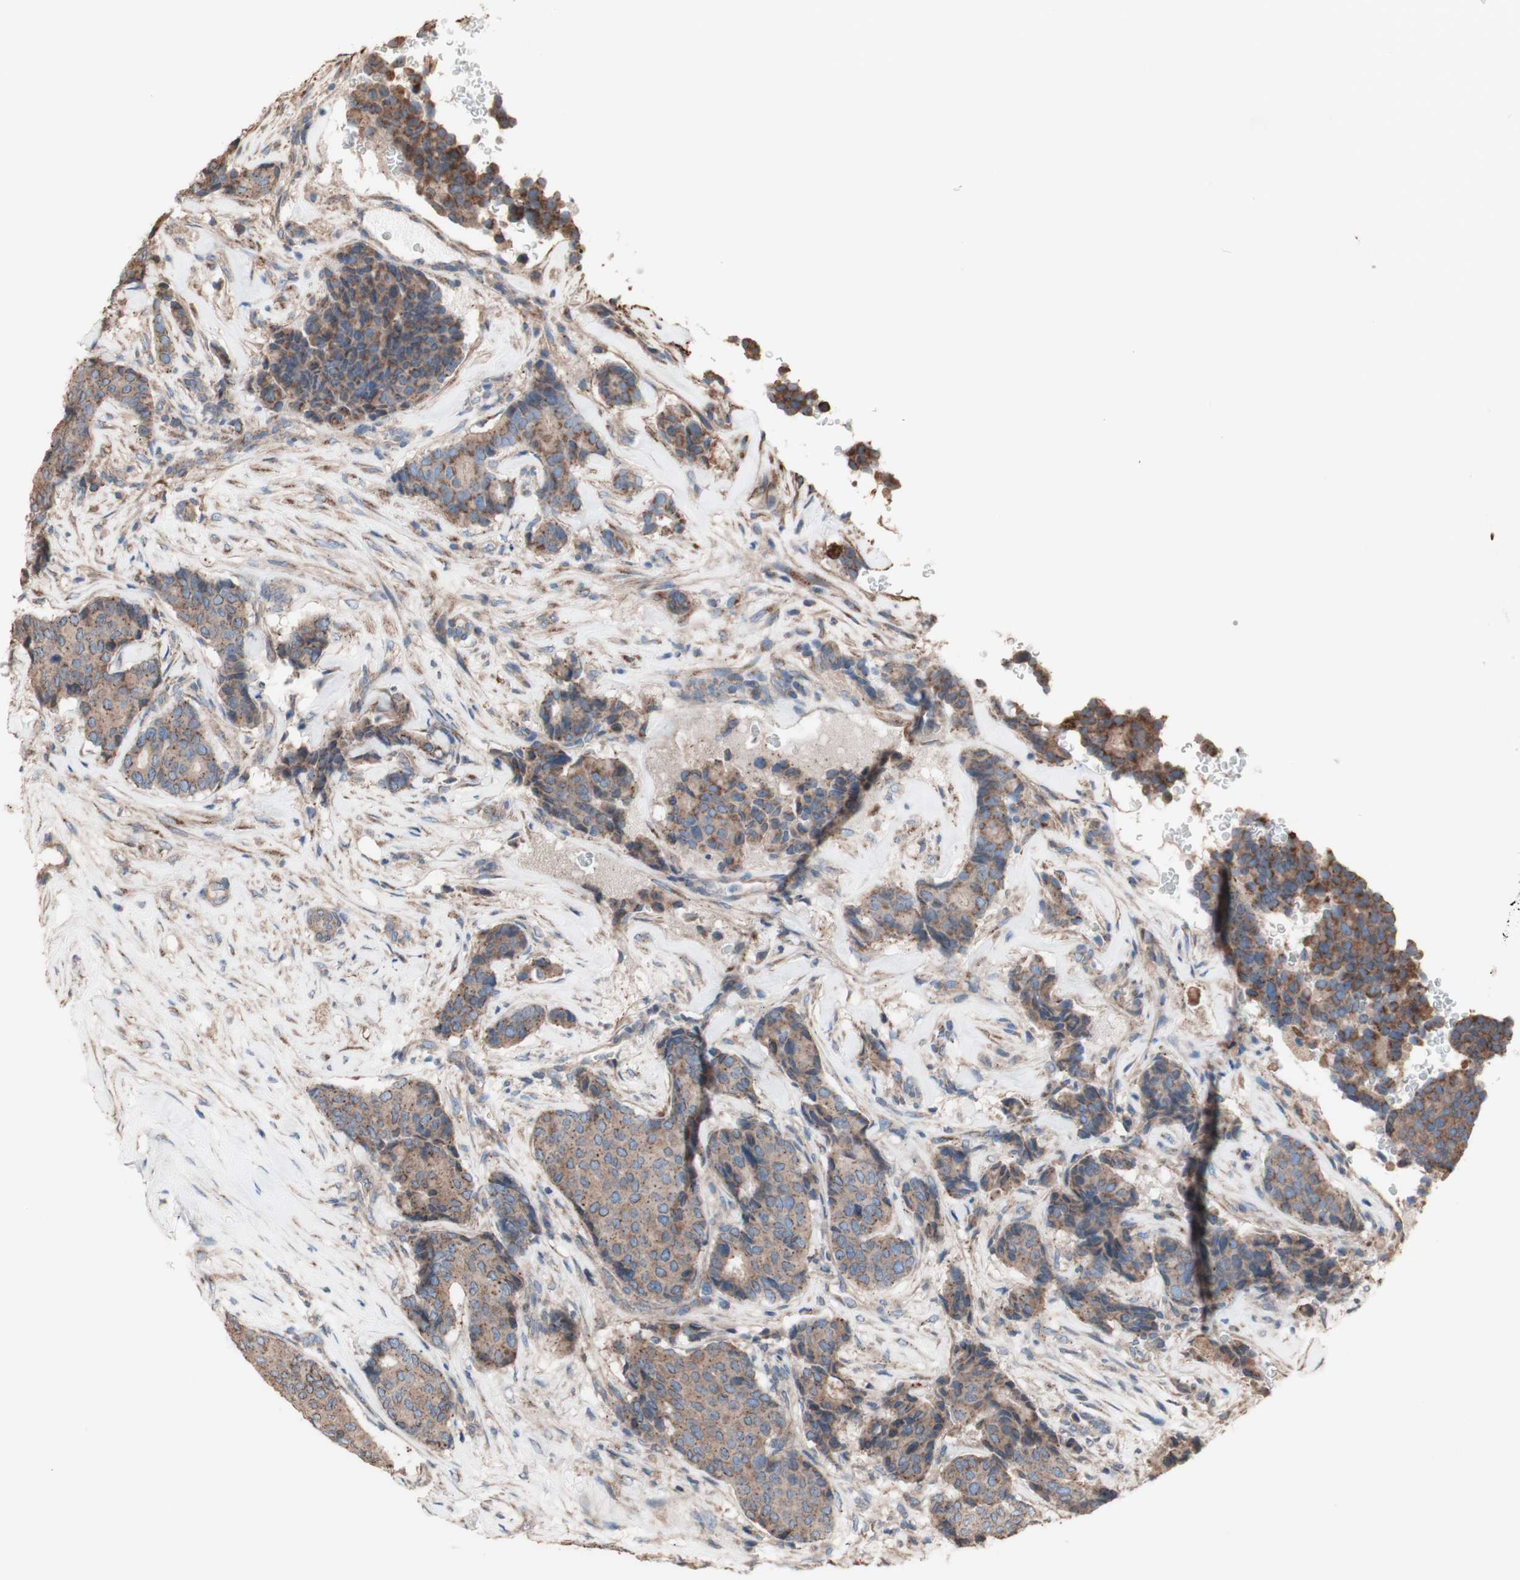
{"staining": {"intensity": "moderate", "quantity": ">75%", "location": "cytoplasmic/membranous"}, "tissue": "breast cancer", "cell_type": "Tumor cells", "image_type": "cancer", "snomed": [{"axis": "morphology", "description": "Duct carcinoma"}, {"axis": "topography", "description": "Breast"}], "caption": "A medium amount of moderate cytoplasmic/membranous staining is present in approximately >75% of tumor cells in breast cancer (infiltrating ductal carcinoma) tissue.", "gene": "COPB1", "patient": {"sex": "female", "age": 75}}